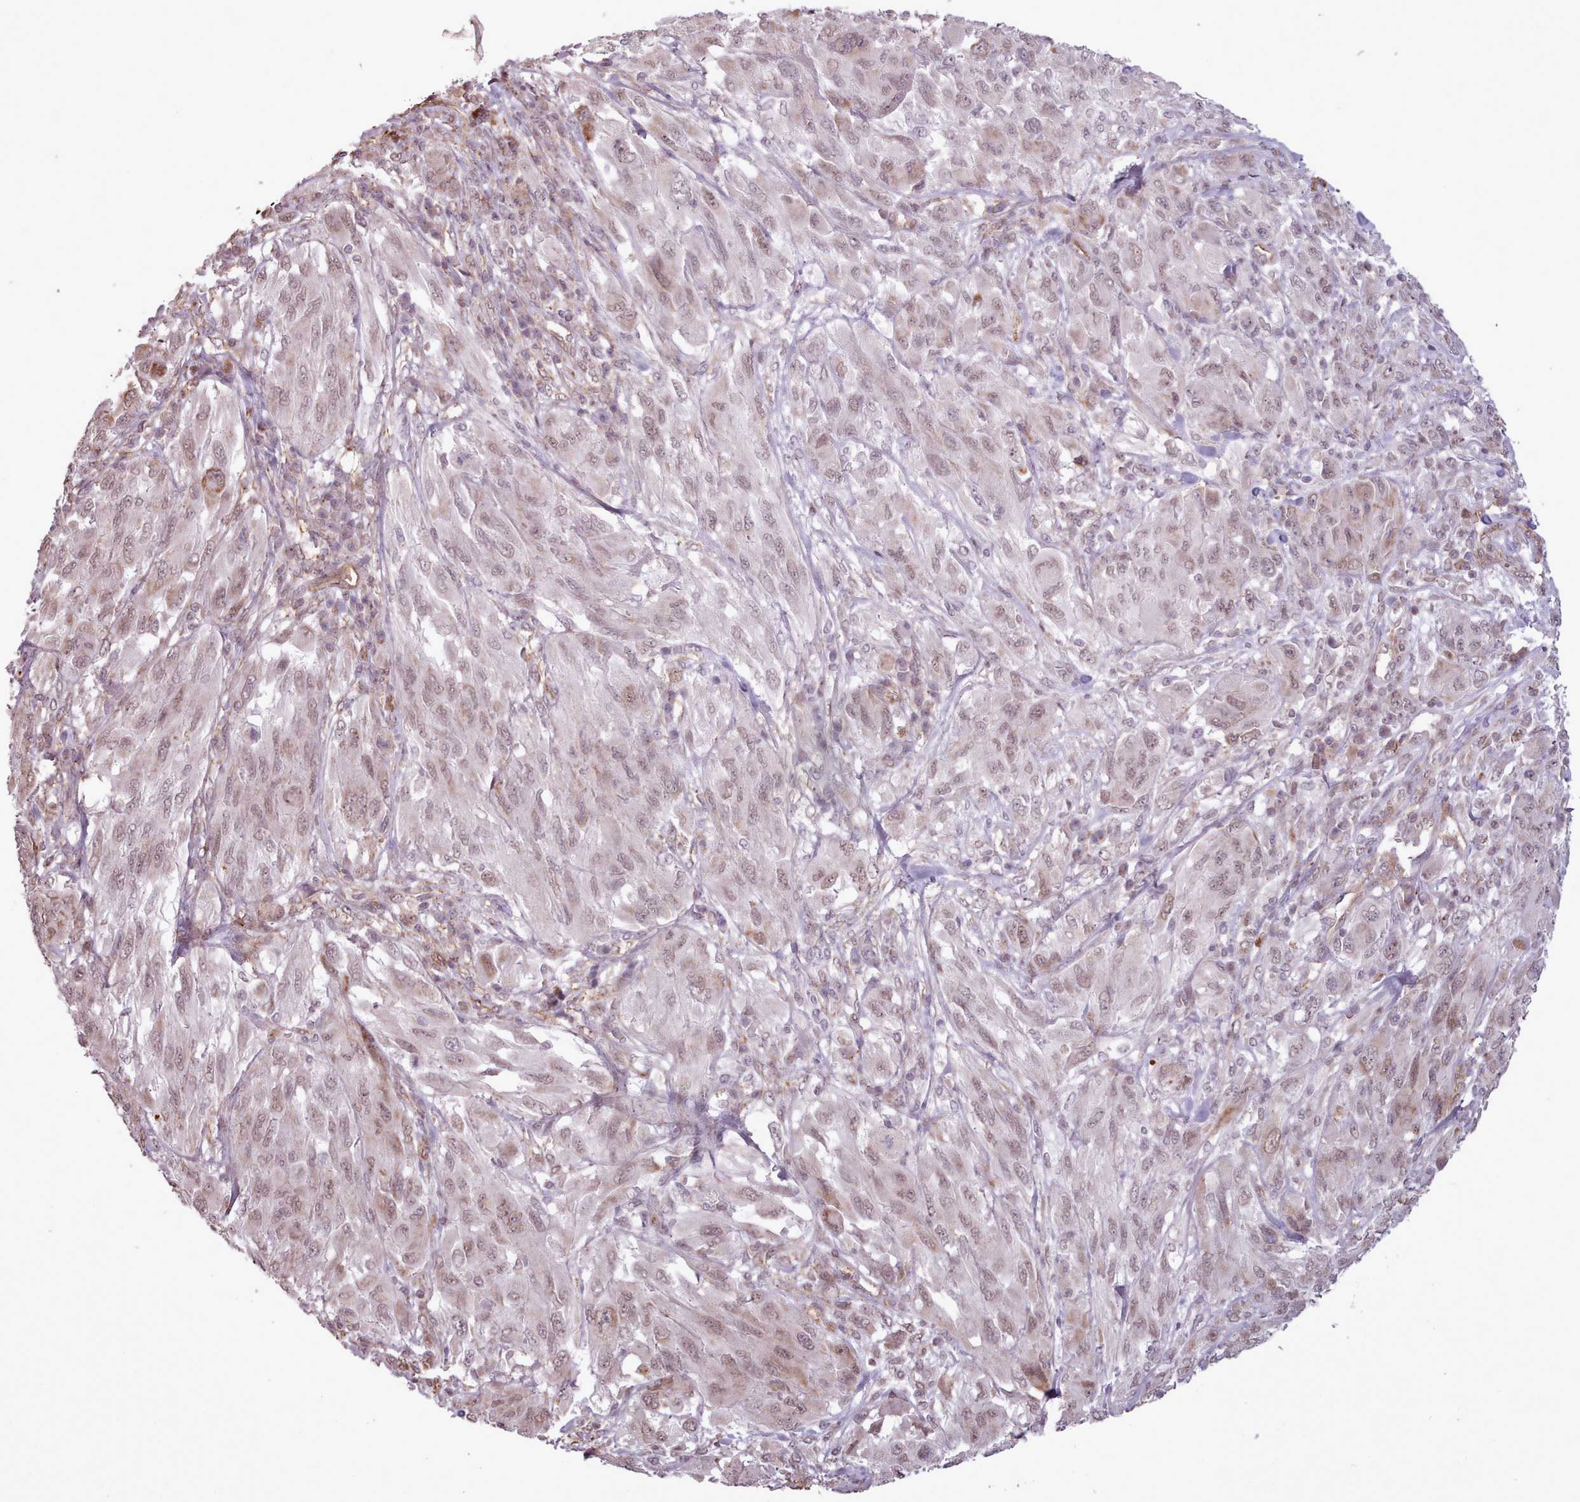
{"staining": {"intensity": "weak", "quantity": "25%-75%", "location": "nuclear"}, "tissue": "melanoma", "cell_type": "Tumor cells", "image_type": "cancer", "snomed": [{"axis": "morphology", "description": "Malignant melanoma, NOS"}, {"axis": "topography", "description": "Skin"}], "caption": "Immunohistochemistry (IHC) image of melanoma stained for a protein (brown), which displays low levels of weak nuclear staining in about 25%-75% of tumor cells.", "gene": "ZMYM4", "patient": {"sex": "female", "age": 91}}